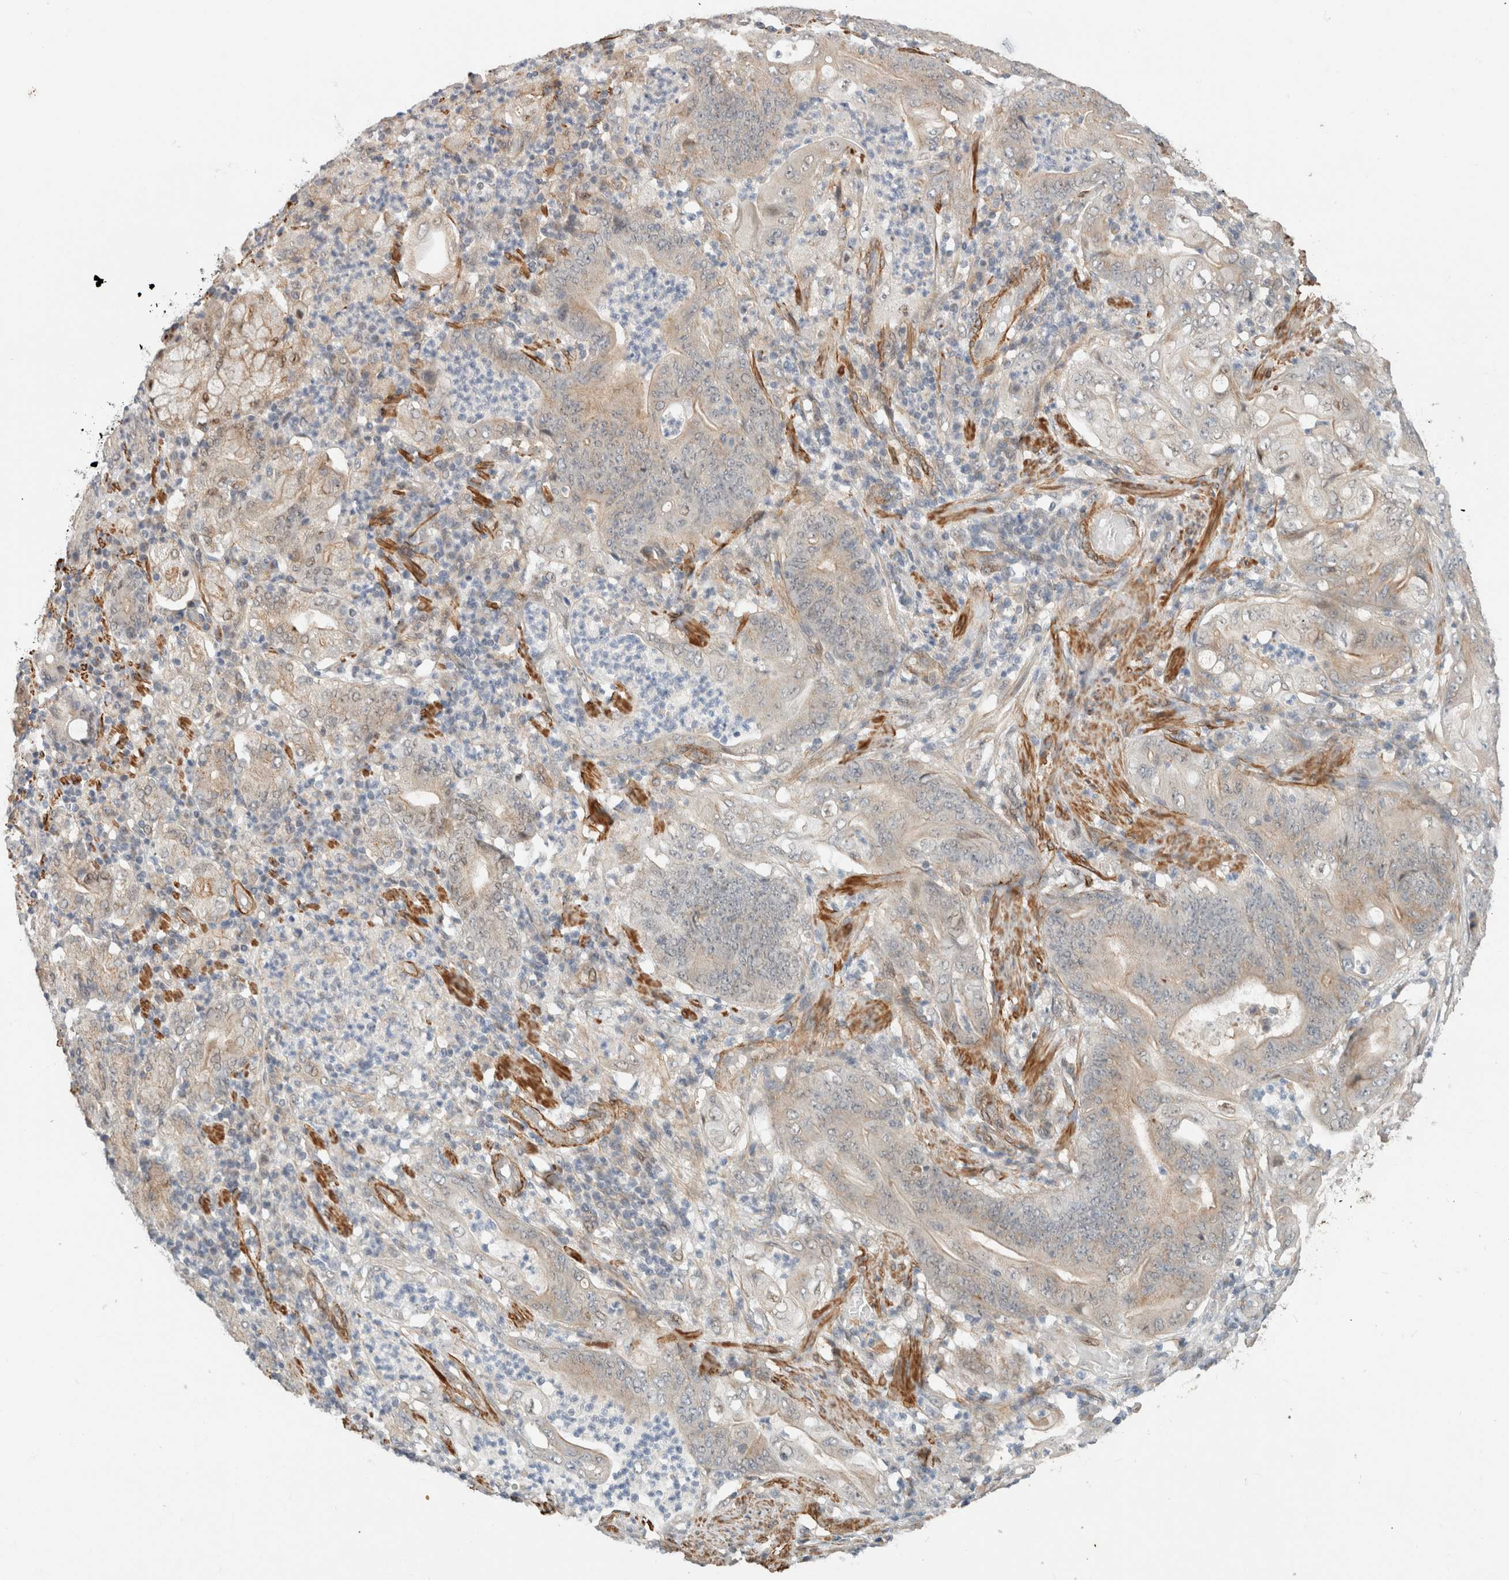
{"staining": {"intensity": "weak", "quantity": ">75%", "location": "cytoplasmic/membranous"}, "tissue": "stomach cancer", "cell_type": "Tumor cells", "image_type": "cancer", "snomed": [{"axis": "morphology", "description": "Adenocarcinoma, NOS"}, {"axis": "topography", "description": "Stomach"}], "caption": "Stomach cancer stained for a protein reveals weak cytoplasmic/membranous positivity in tumor cells.", "gene": "ID3", "patient": {"sex": "female", "age": 73}}